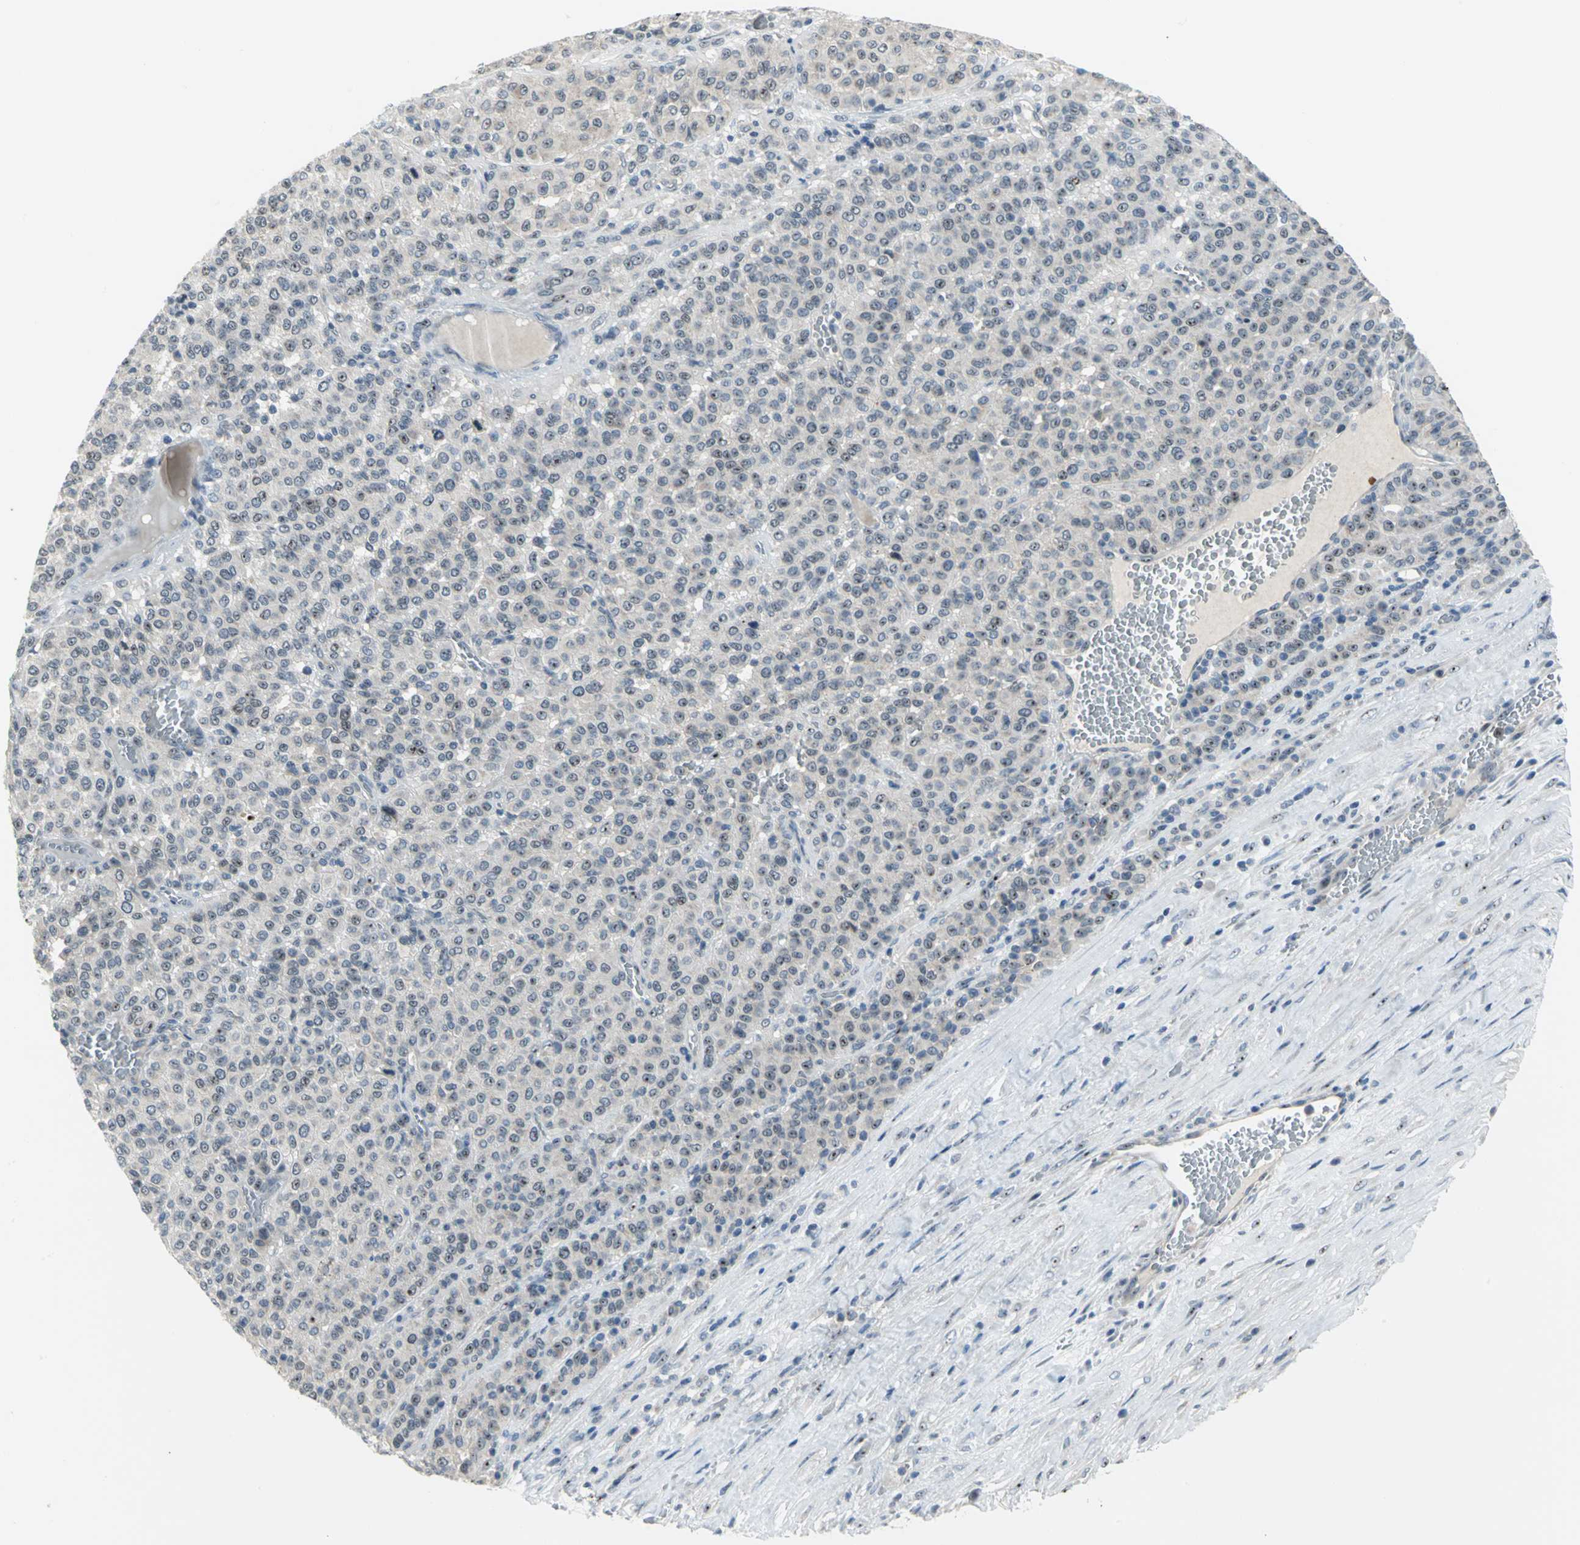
{"staining": {"intensity": "strong", "quantity": "25%-75%", "location": "nuclear"}, "tissue": "melanoma", "cell_type": "Tumor cells", "image_type": "cancer", "snomed": [{"axis": "morphology", "description": "Malignant melanoma, Metastatic site"}, {"axis": "topography", "description": "Pancreas"}], "caption": "Melanoma was stained to show a protein in brown. There is high levels of strong nuclear staining in about 25%-75% of tumor cells.", "gene": "MYBBP1A", "patient": {"sex": "female", "age": 30}}